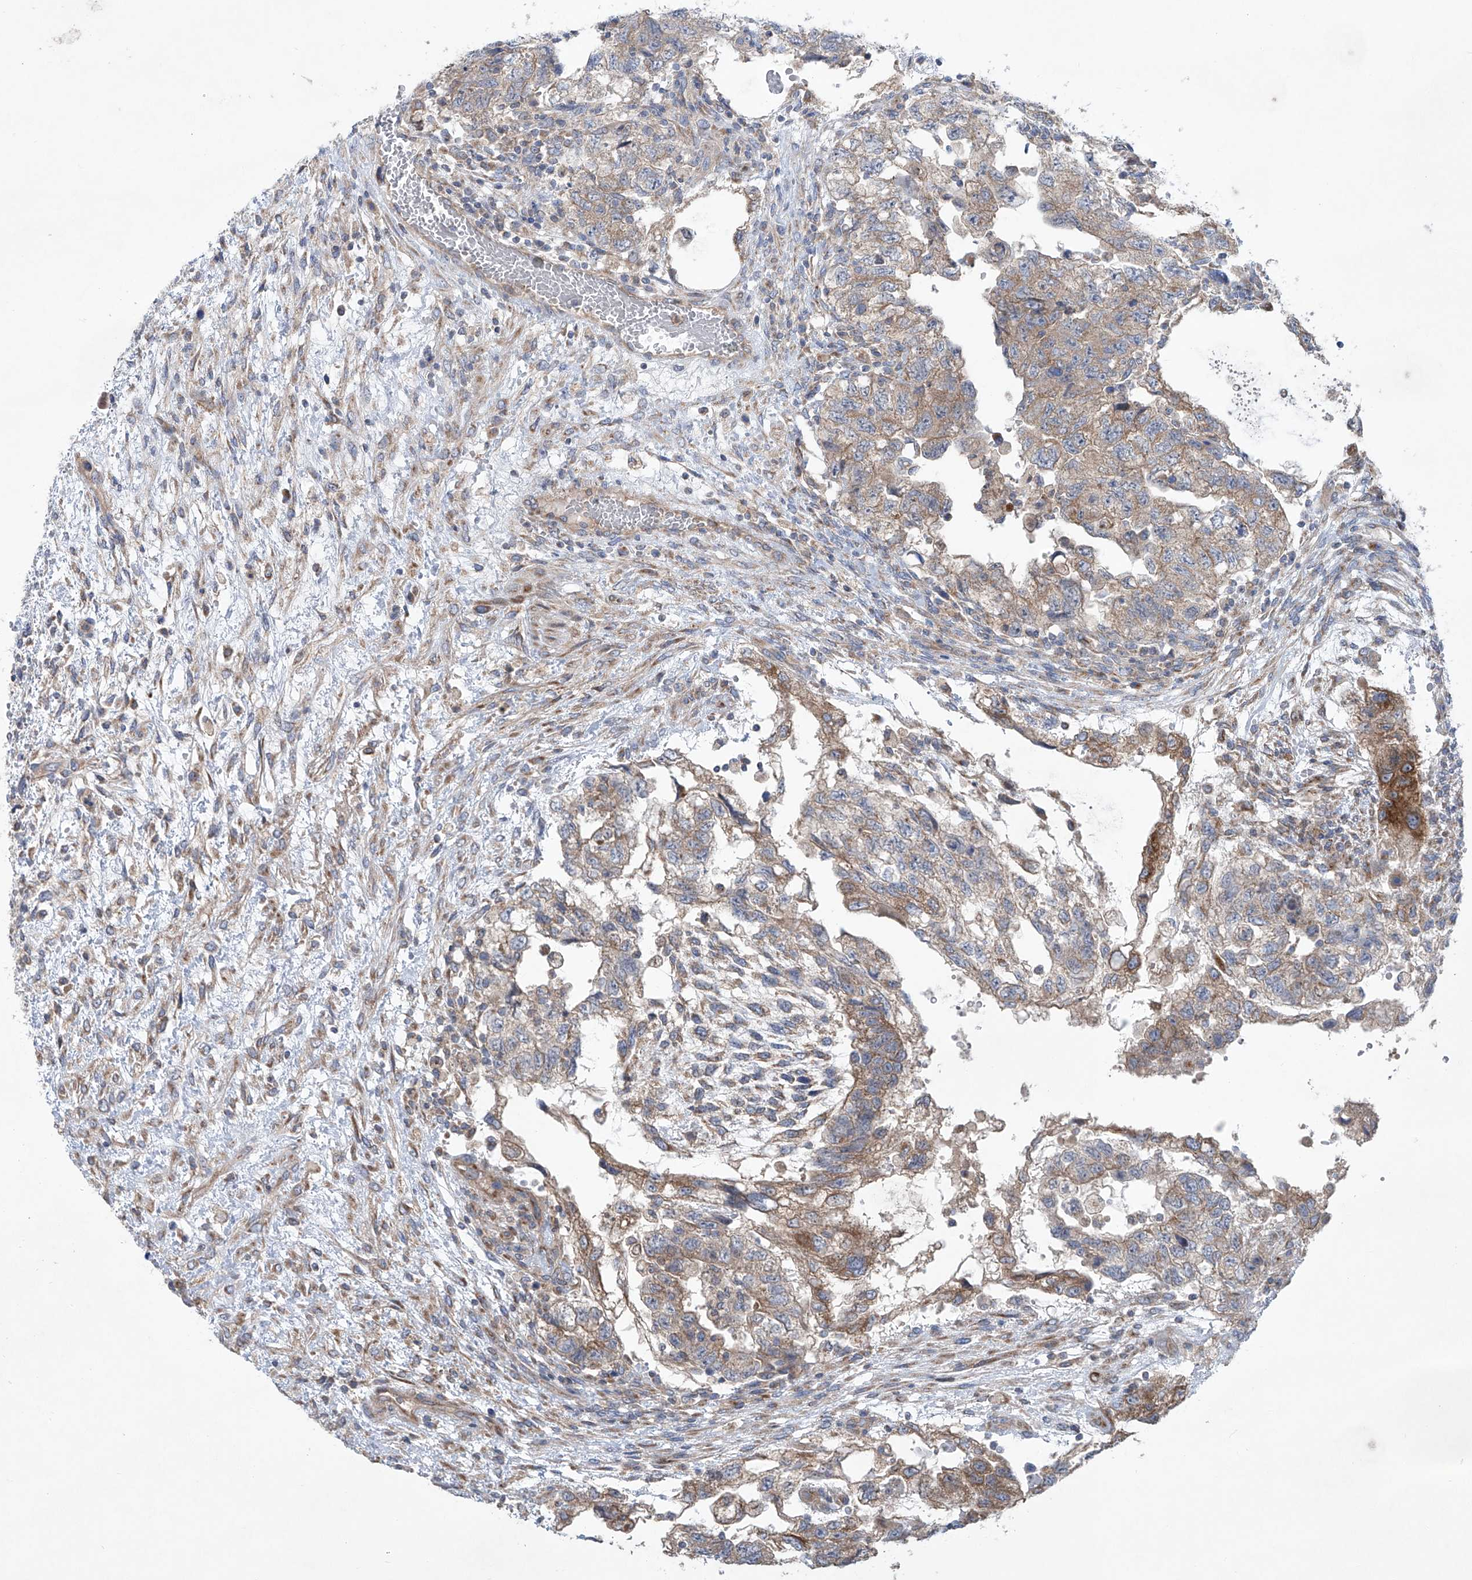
{"staining": {"intensity": "moderate", "quantity": "25%-75%", "location": "cytoplasmic/membranous"}, "tissue": "testis cancer", "cell_type": "Tumor cells", "image_type": "cancer", "snomed": [{"axis": "morphology", "description": "Carcinoma, Embryonal, NOS"}, {"axis": "topography", "description": "Testis"}], "caption": "The histopathology image demonstrates immunohistochemical staining of embryonal carcinoma (testis). There is moderate cytoplasmic/membranous expression is appreciated in approximately 25%-75% of tumor cells.", "gene": "KLC4", "patient": {"sex": "male", "age": 36}}